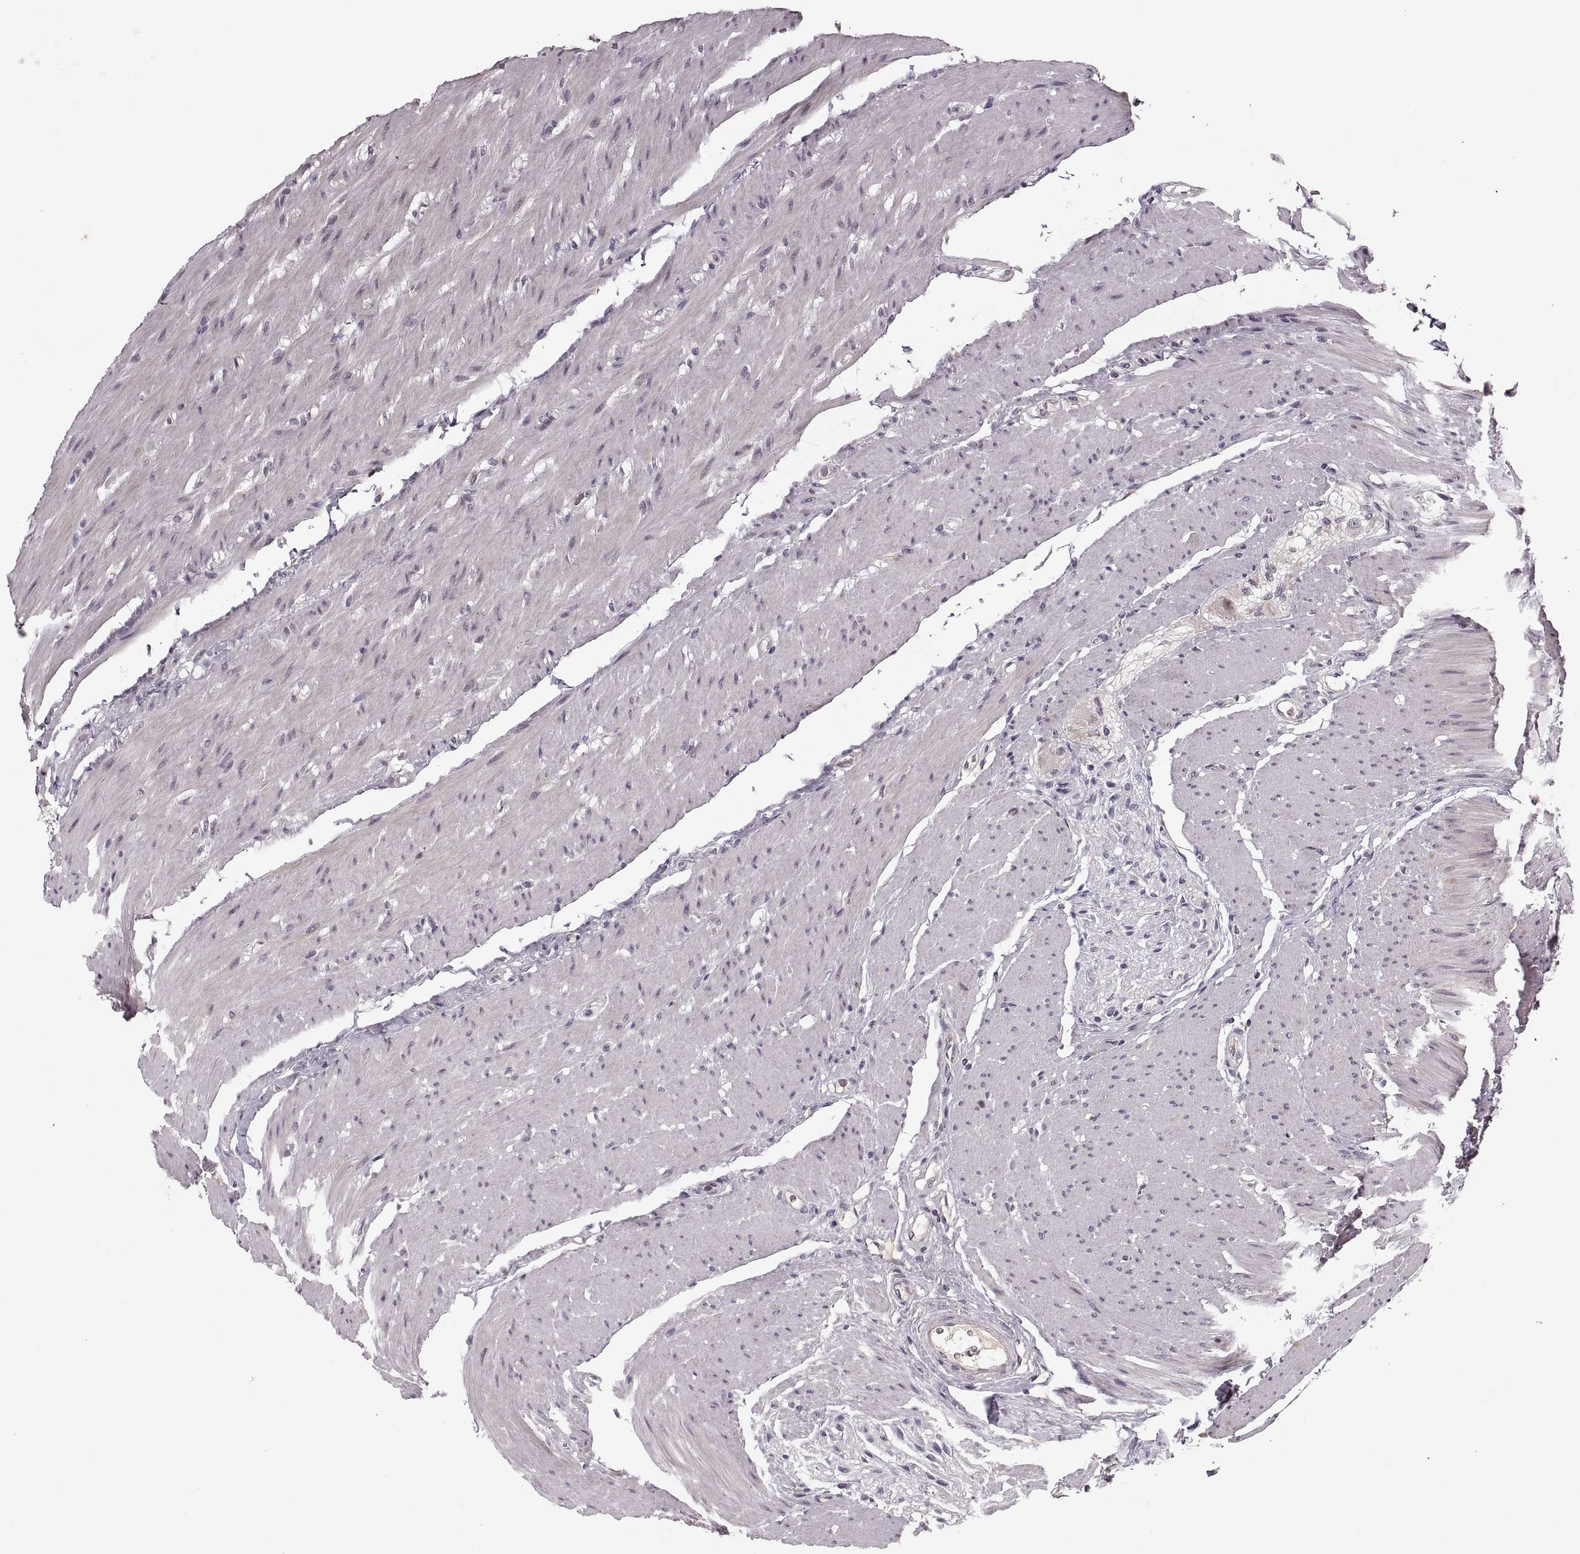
{"staining": {"intensity": "negative", "quantity": "none", "location": "none"}, "tissue": "colon", "cell_type": "Endothelial cells", "image_type": "normal", "snomed": [{"axis": "morphology", "description": "Normal tissue, NOS"}, {"axis": "topography", "description": "Colon"}], "caption": "Immunohistochemistry (IHC) micrograph of normal colon: human colon stained with DAB (3,3'-diaminobenzidine) exhibits no significant protein staining in endothelial cells.", "gene": "ASIC3", "patient": {"sex": "female", "age": 65}}